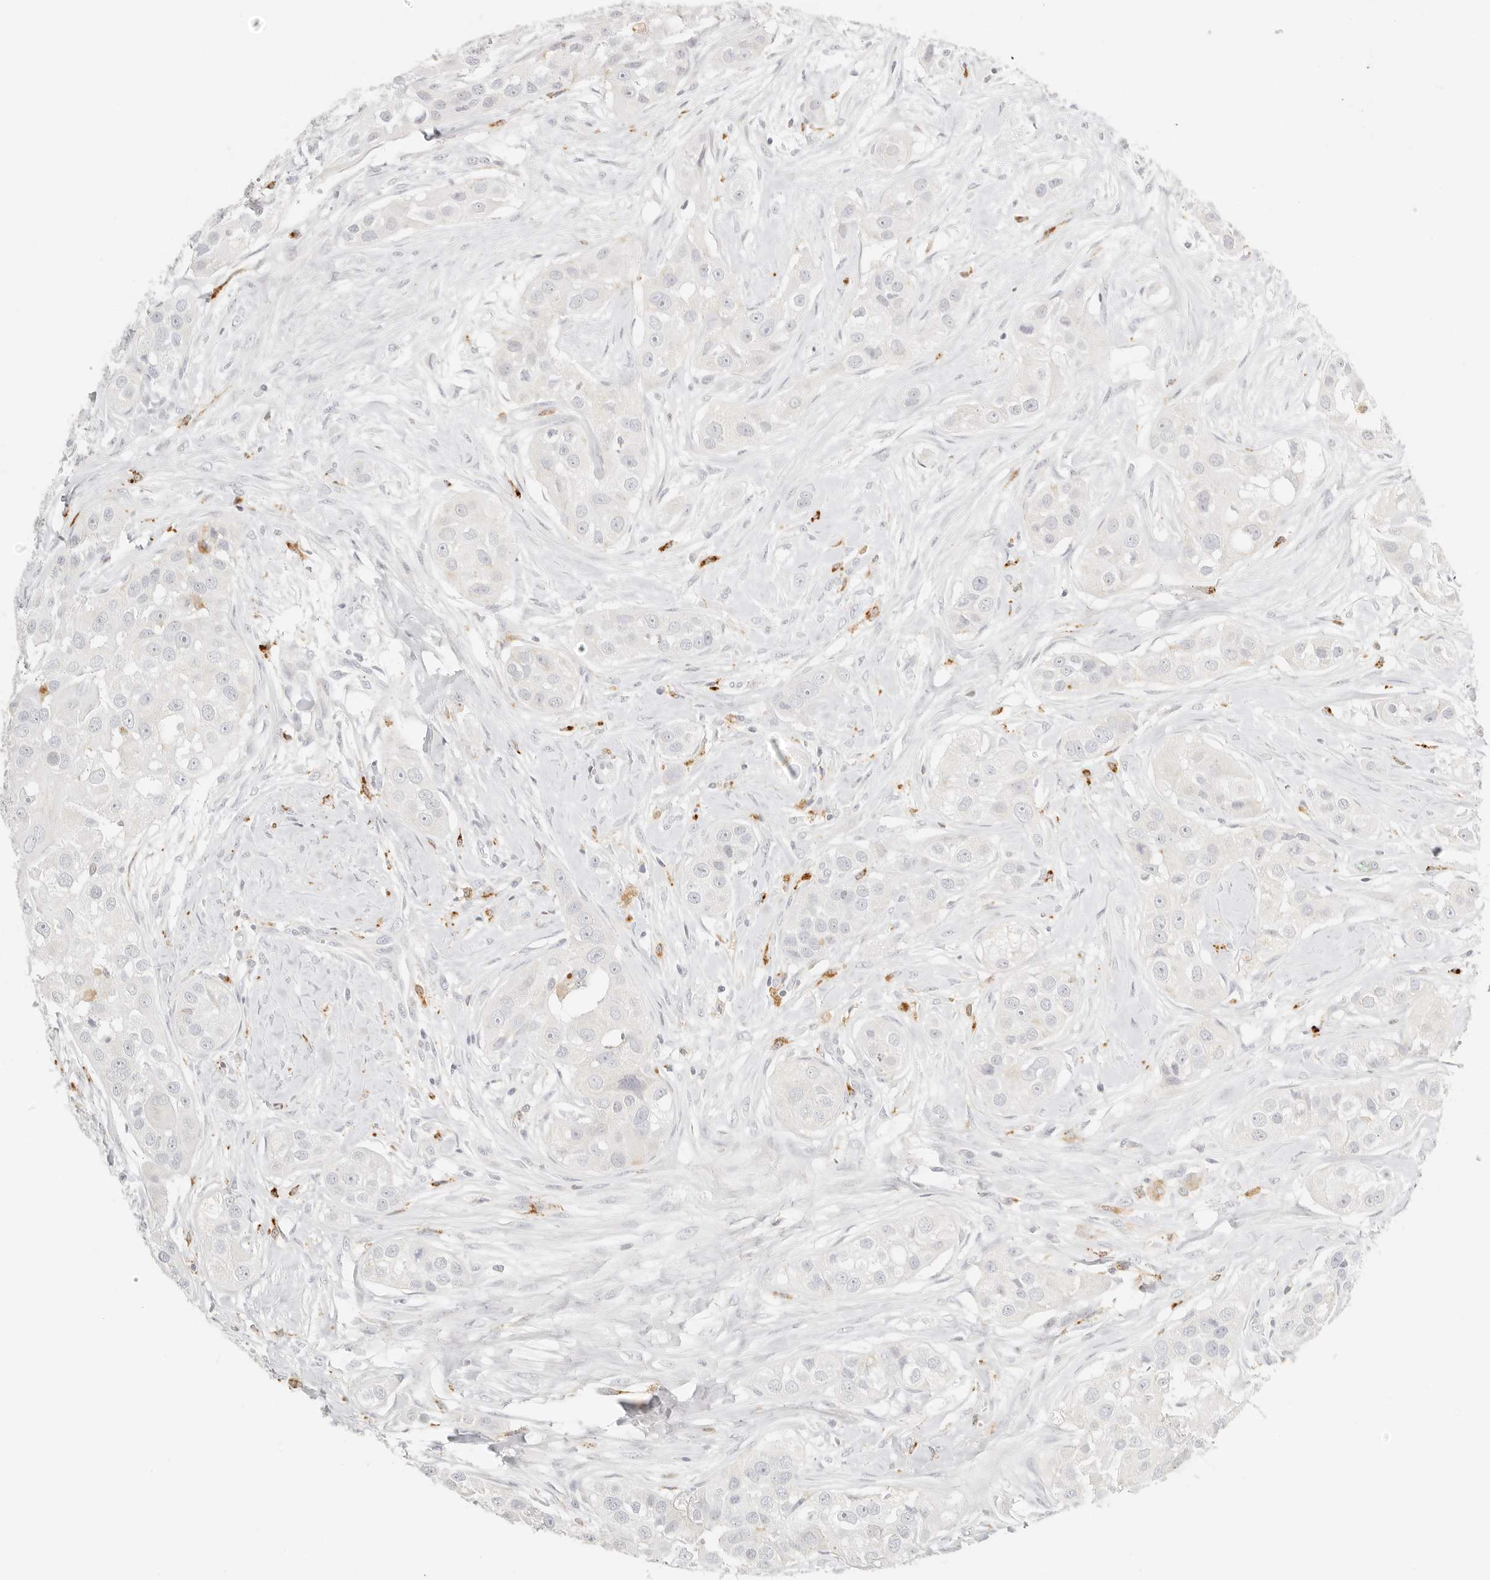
{"staining": {"intensity": "negative", "quantity": "none", "location": "none"}, "tissue": "head and neck cancer", "cell_type": "Tumor cells", "image_type": "cancer", "snomed": [{"axis": "morphology", "description": "Normal tissue, NOS"}, {"axis": "morphology", "description": "Squamous cell carcinoma, NOS"}, {"axis": "topography", "description": "Skeletal muscle"}, {"axis": "topography", "description": "Head-Neck"}], "caption": "Tumor cells show no significant staining in head and neck squamous cell carcinoma.", "gene": "RNASET2", "patient": {"sex": "male", "age": 51}}